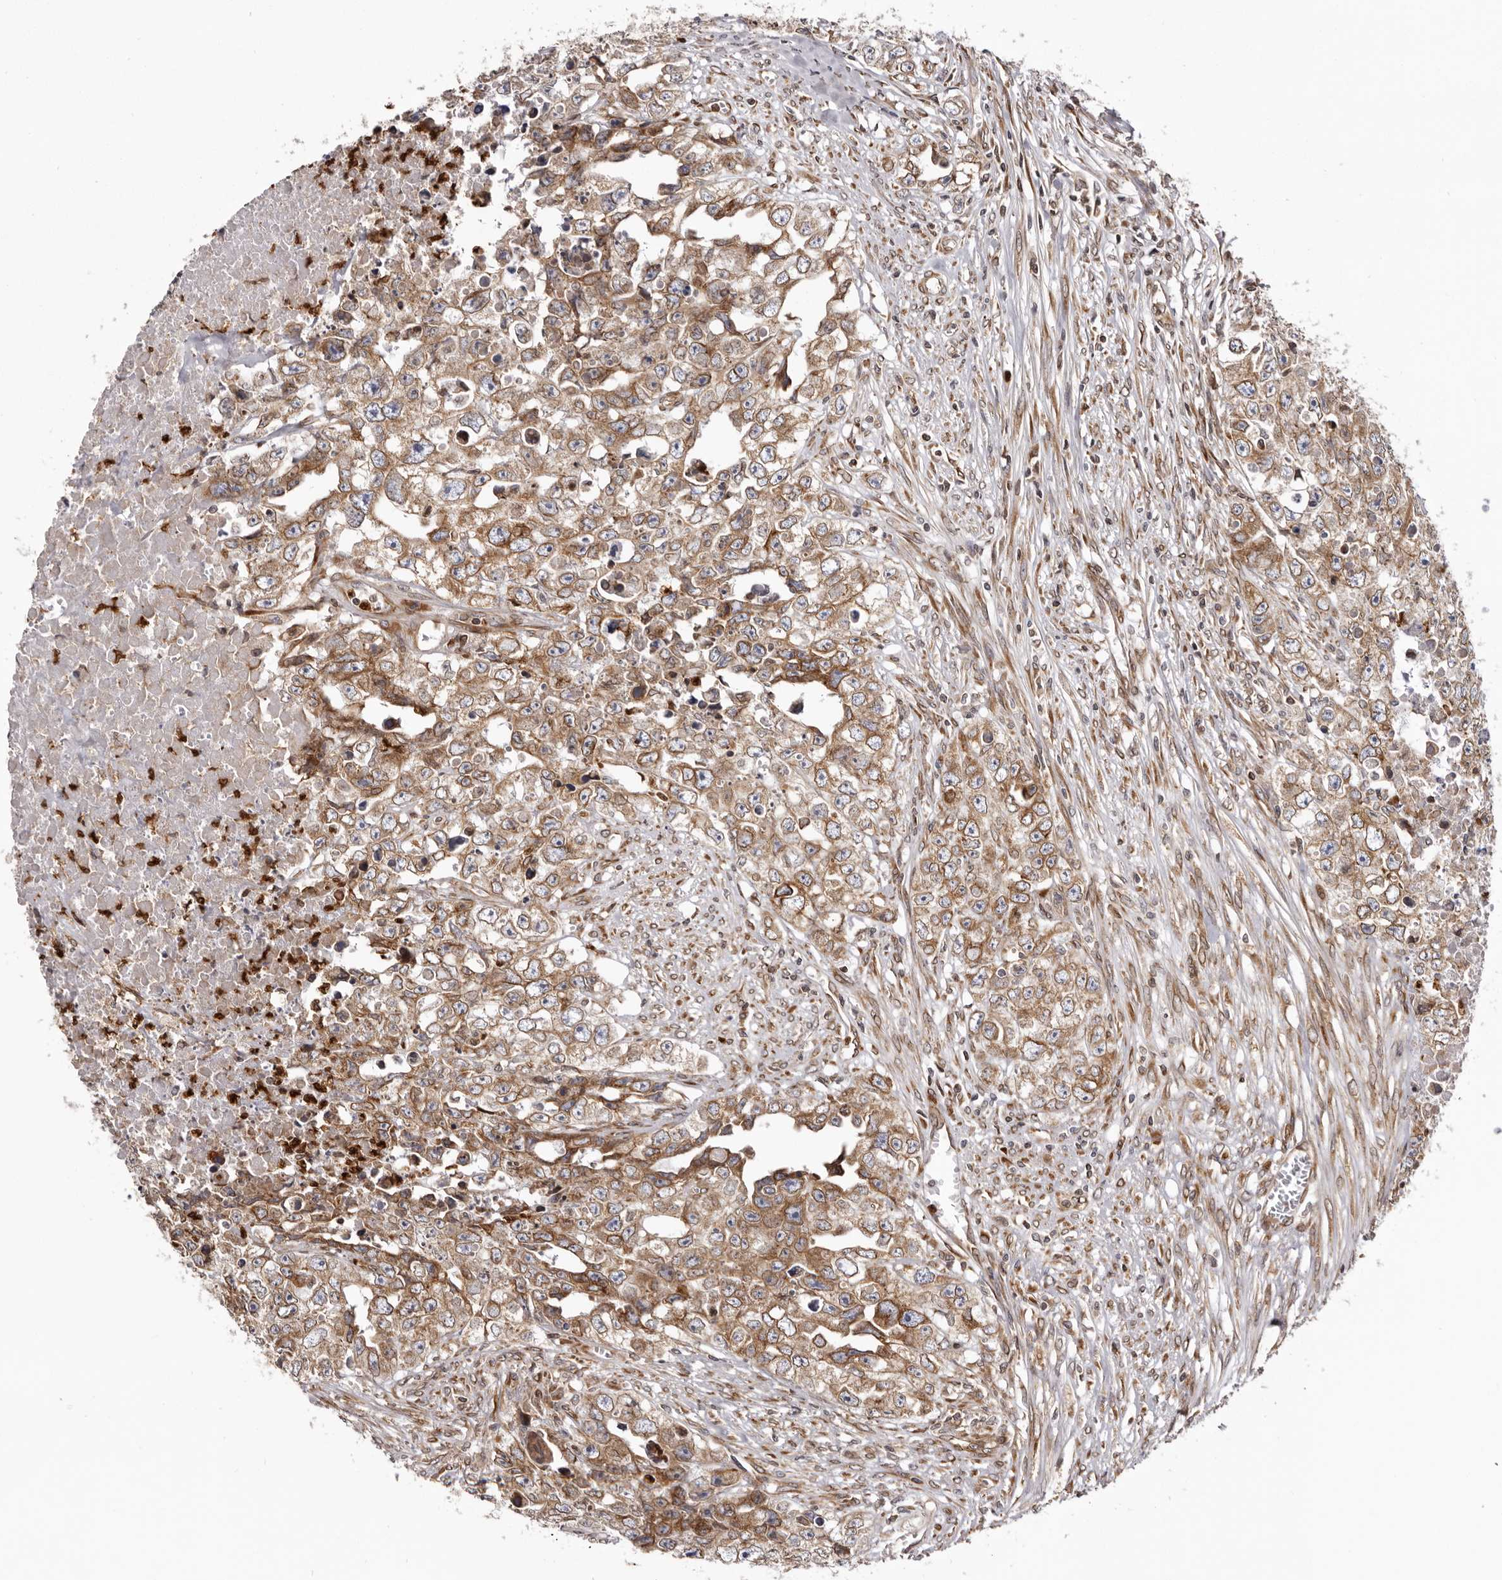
{"staining": {"intensity": "moderate", "quantity": ">75%", "location": "cytoplasmic/membranous"}, "tissue": "testis cancer", "cell_type": "Tumor cells", "image_type": "cancer", "snomed": [{"axis": "morphology", "description": "Seminoma, NOS"}, {"axis": "morphology", "description": "Carcinoma, Embryonal, NOS"}, {"axis": "topography", "description": "Testis"}], "caption": "Immunohistochemical staining of testis cancer (seminoma) displays medium levels of moderate cytoplasmic/membranous protein expression in approximately >75% of tumor cells.", "gene": "C4orf3", "patient": {"sex": "male", "age": 43}}